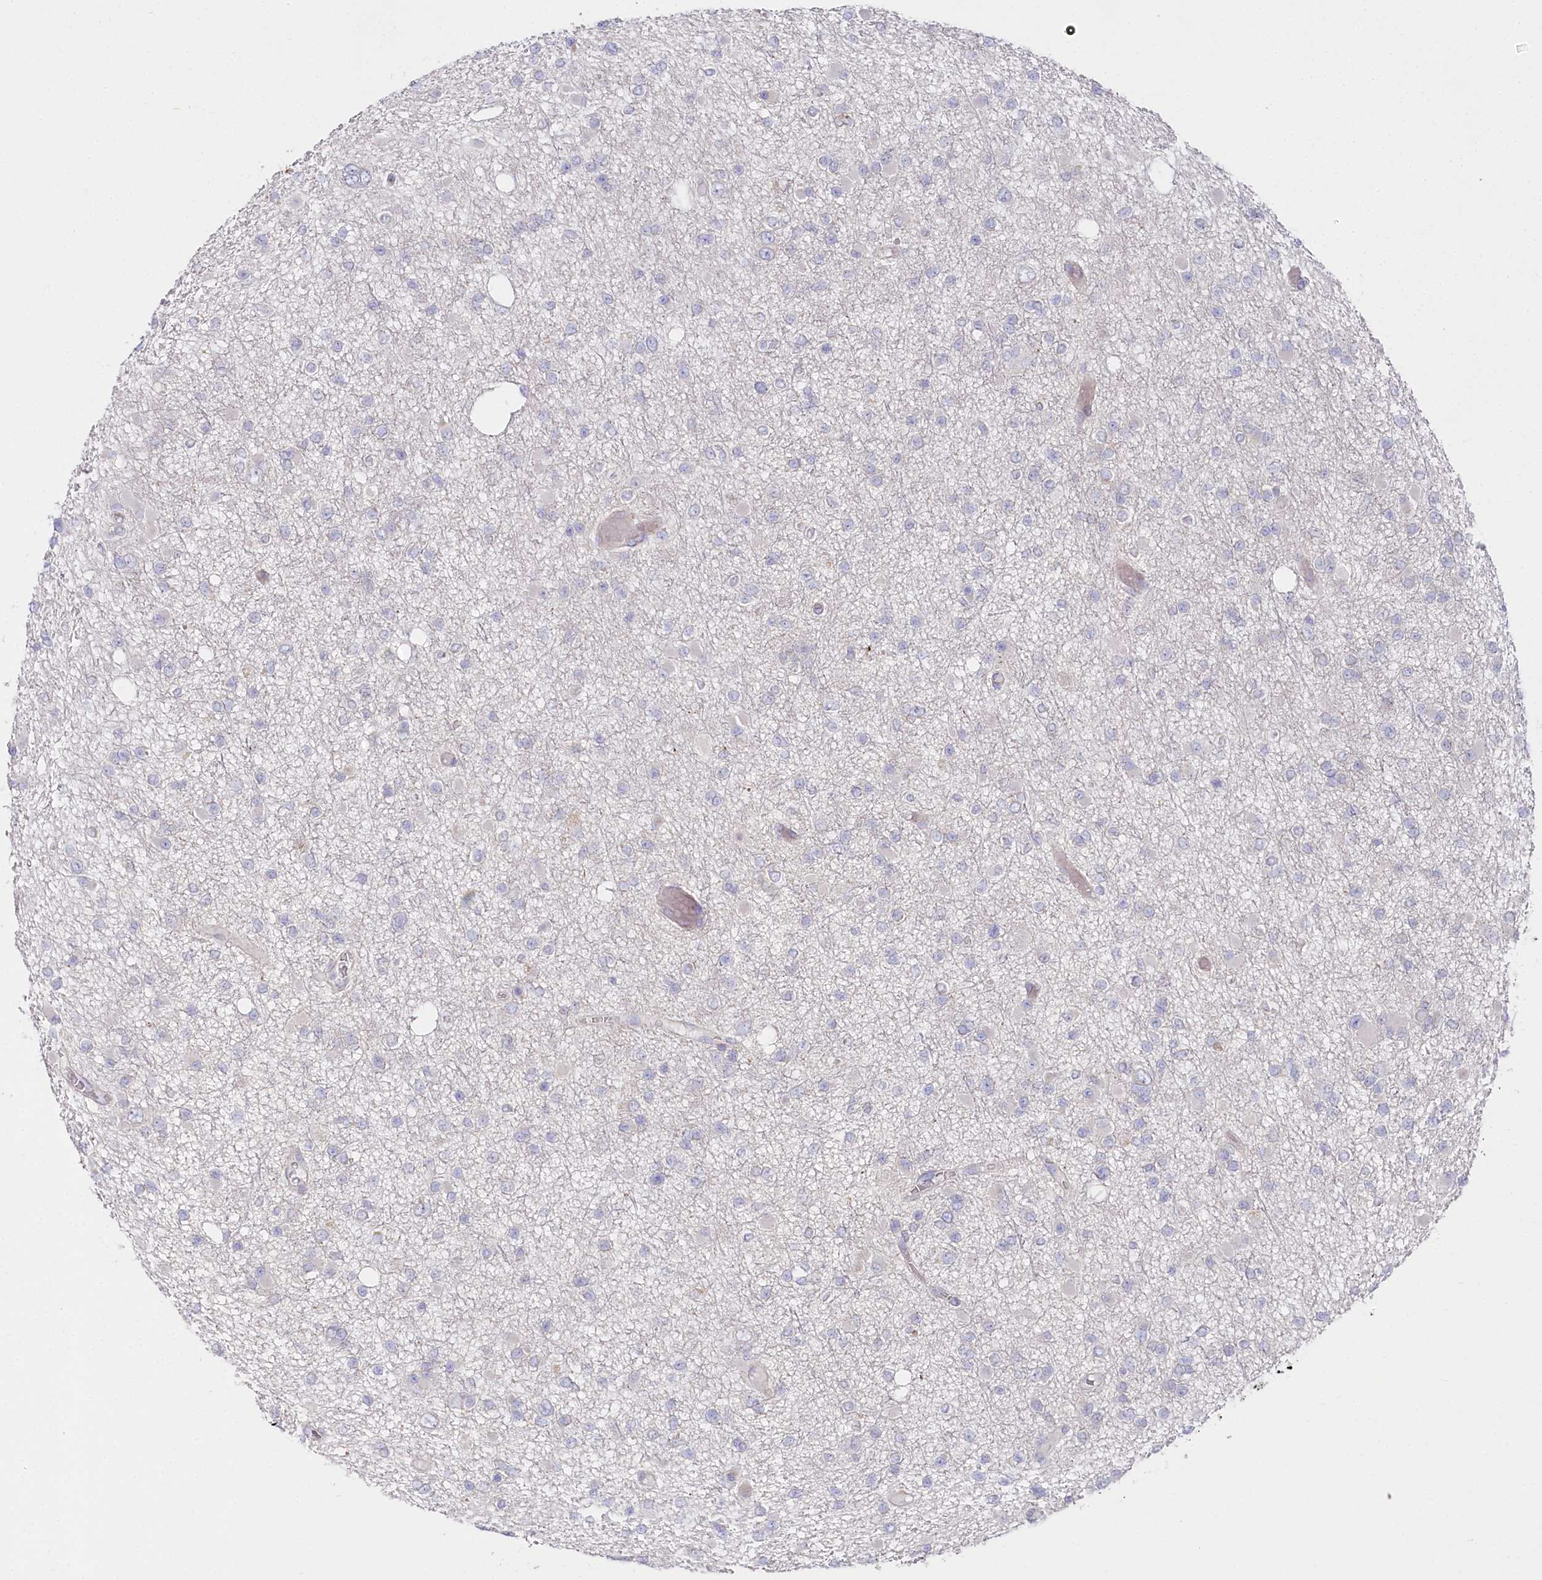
{"staining": {"intensity": "negative", "quantity": "none", "location": "none"}, "tissue": "glioma", "cell_type": "Tumor cells", "image_type": "cancer", "snomed": [{"axis": "morphology", "description": "Glioma, malignant, Low grade"}, {"axis": "topography", "description": "Brain"}], "caption": "The immunohistochemistry image has no significant positivity in tumor cells of glioma tissue. (DAB (3,3'-diaminobenzidine) immunohistochemistry with hematoxylin counter stain).", "gene": "POGLUT1", "patient": {"sex": "female", "age": 22}}